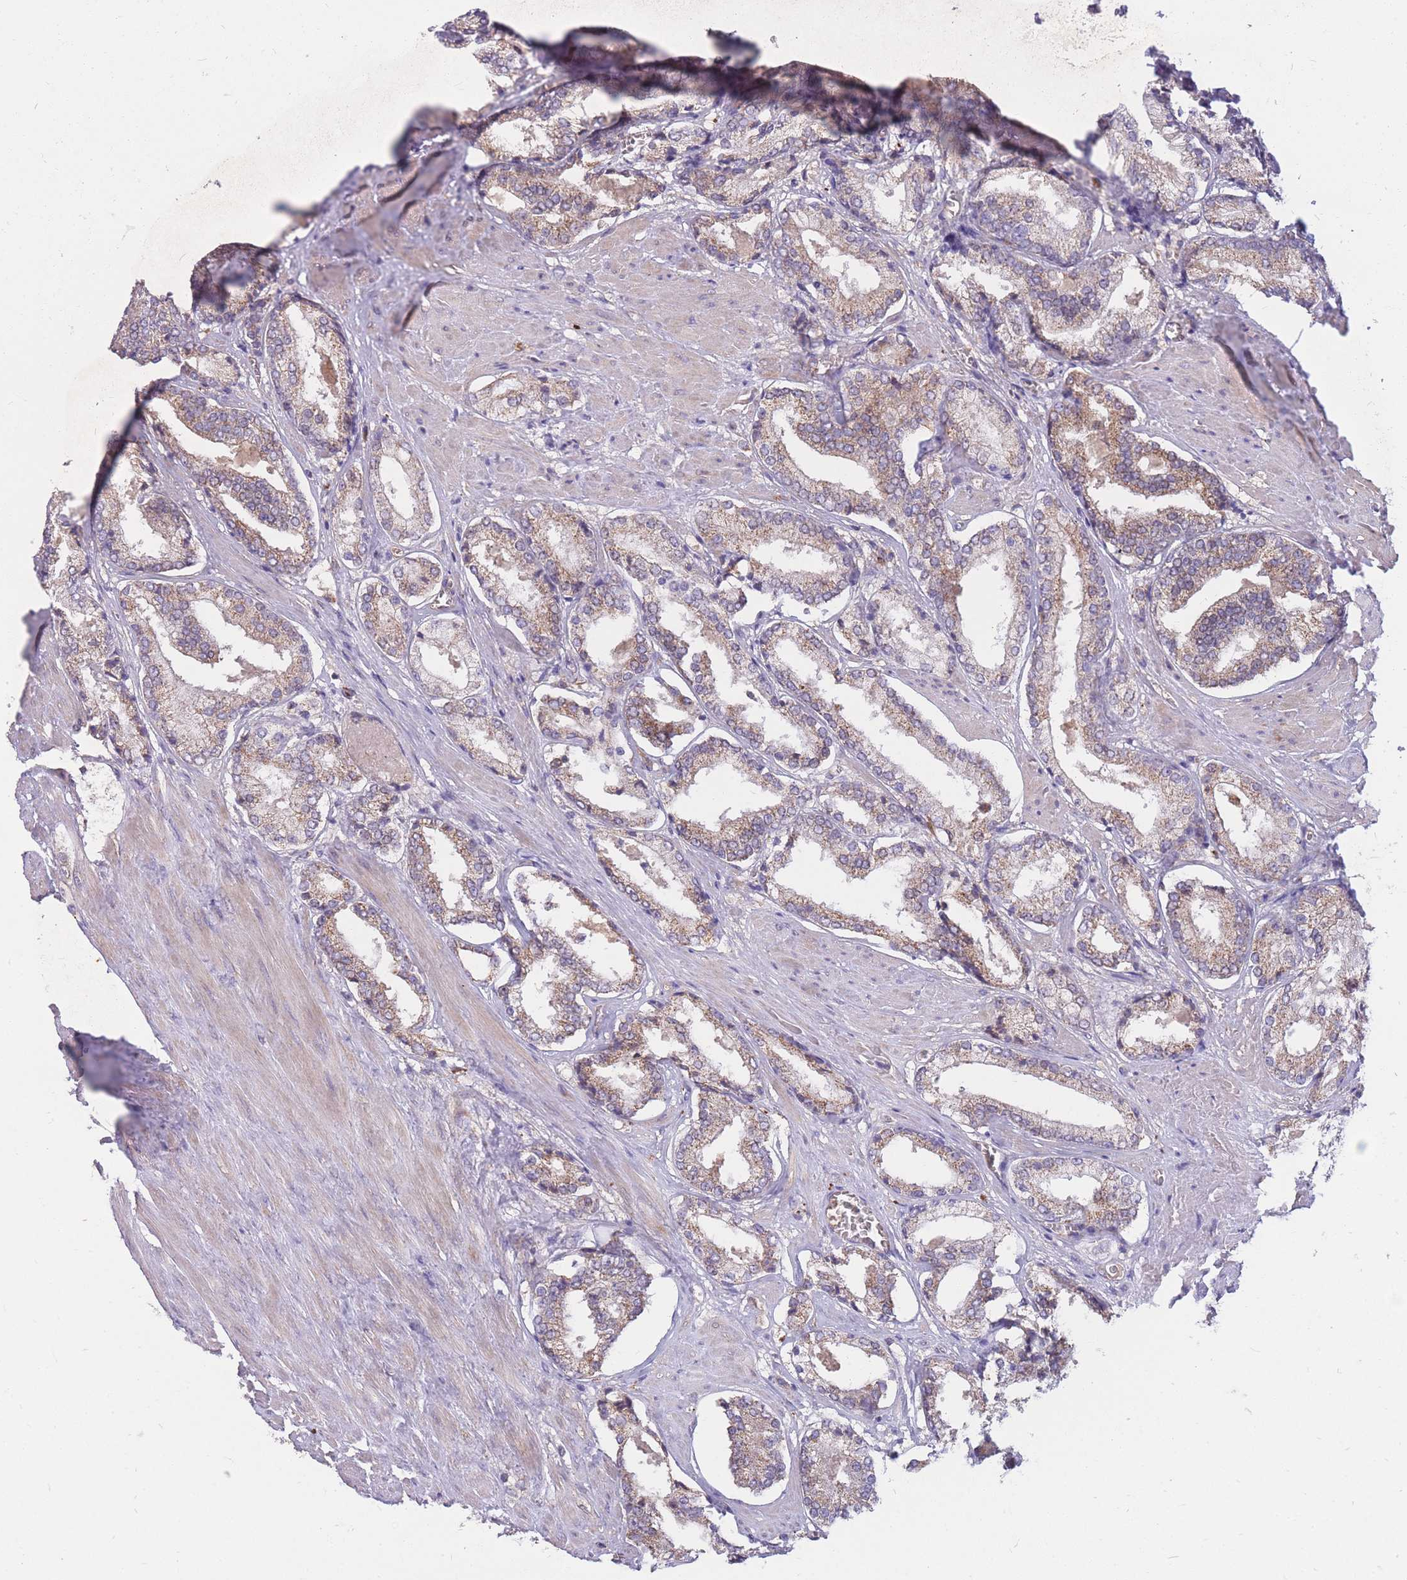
{"staining": {"intensity": "moderate", "quantity": "25%-75%", "location": "cytoplasmic/membranous"}, "tissue": "prostate cancer", "cell_type": "Tumor cells", "image_type": "cancer", "snomed": [{"axis": "morphology", "description": "Adenocarcinoma, Low grade"}, {"axis": "topography", "description": "Prostate"}], "caption": "There is medium levels of moderate cytoplasmic/membranous staining in tumor cells of prostate adenocarcinoma (low-grade), as demonstrated by immunohistochemical staining (brown color).", "gene": "PTPMT1", "patient": {"sex": "male", "age": 54}}